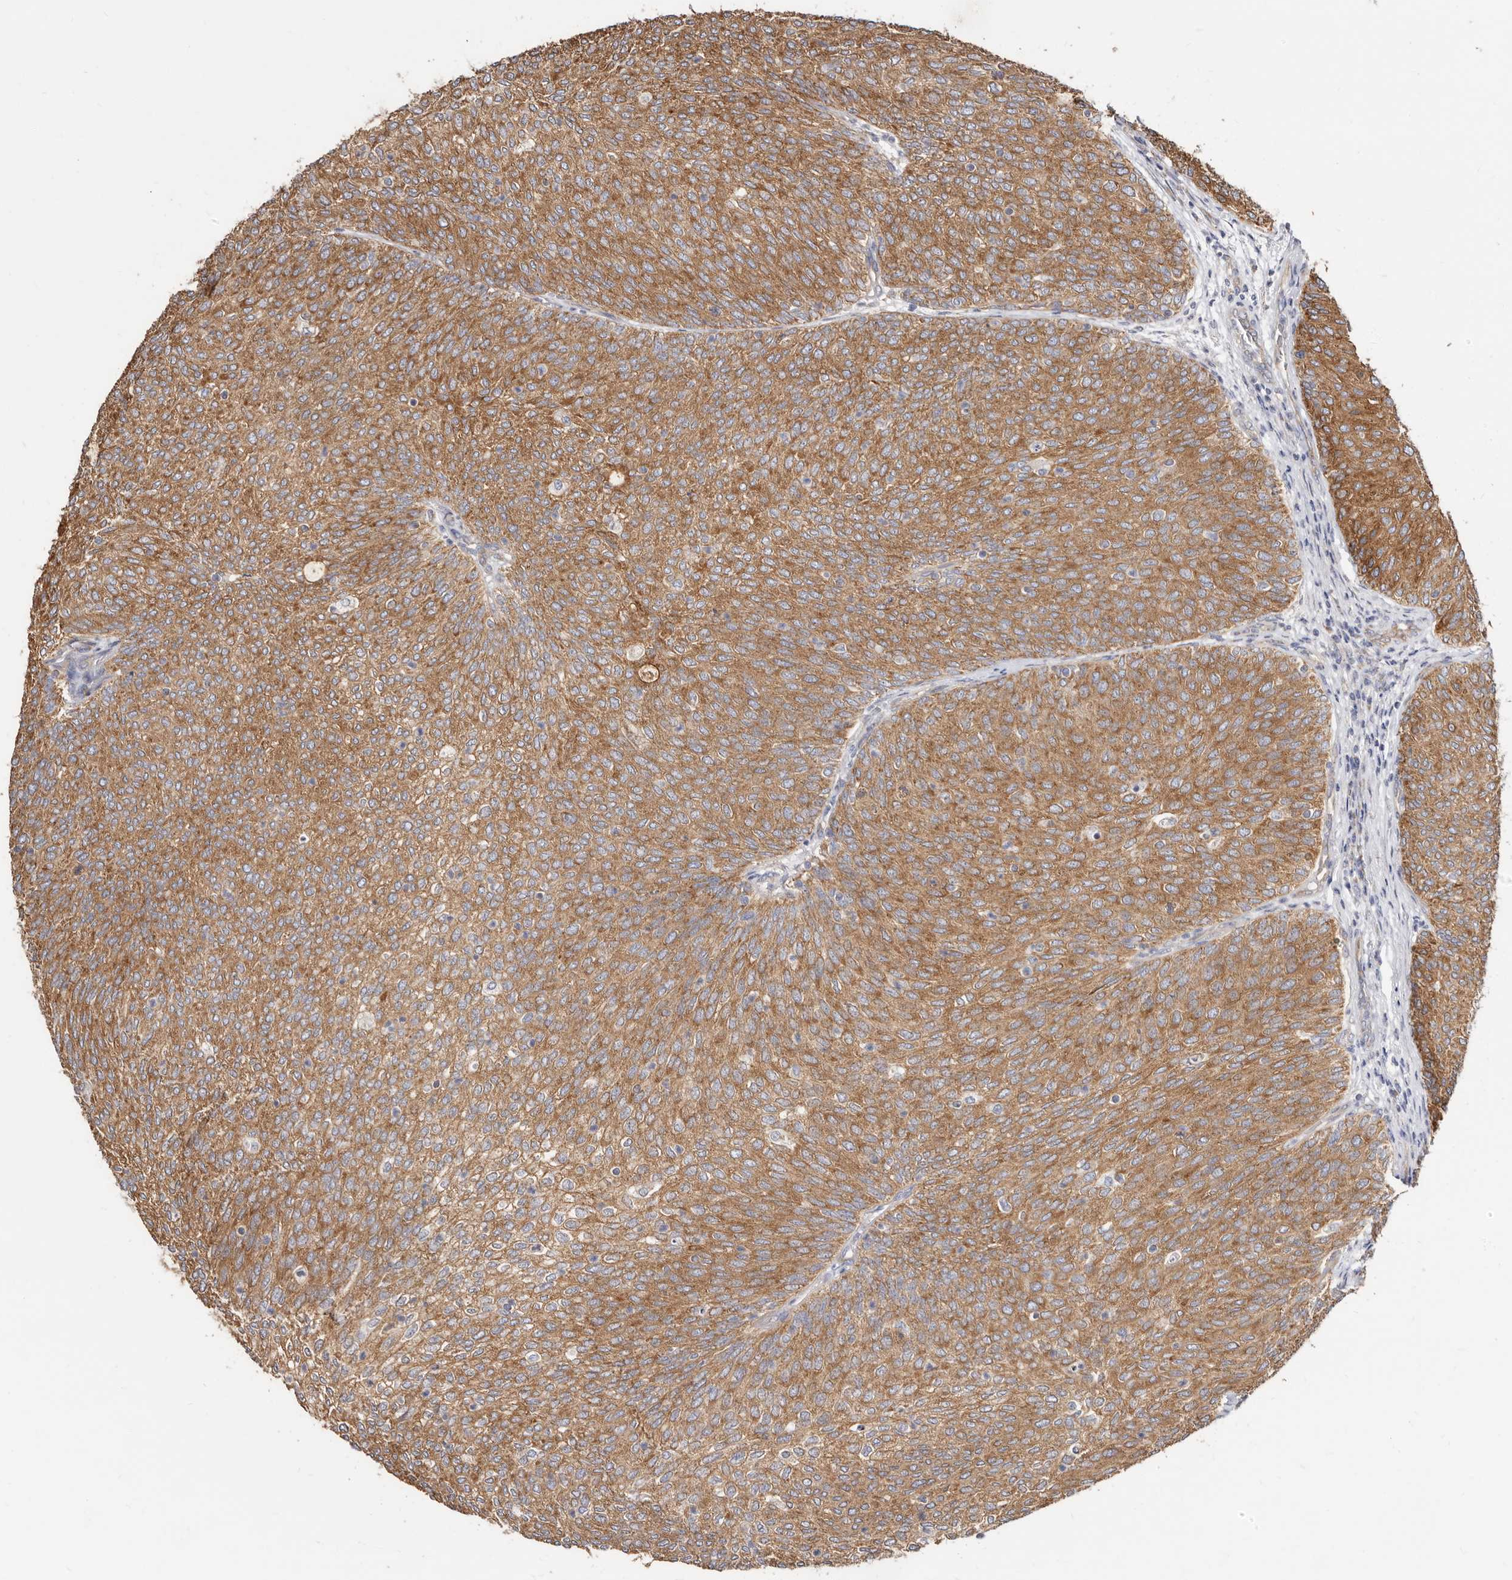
{"staining": {"intensity": "moderate", "quantity": ">75%", "location": "cytoplasmic/membranous"}, "tissue": "urothelial cancer", "cell_type": "Tumor cells", "image_type": "cancer", "snomed": [{"axis": "morphology", "description": "Urothelial carcinoma, Low grade"}, {"axis": "topography", "description": "Urinary bladder"}], "caption": "DAB (3,3'-diaminobenzidine) immunohistochemical staining of low-grade urothelial carcinoma exhibits moderate cytoplasmic/membranous protein positivity in about >75% of tumor cells.", "gene": "BAIAP2L1", "patient": {"sex": "female", "age": 79}}